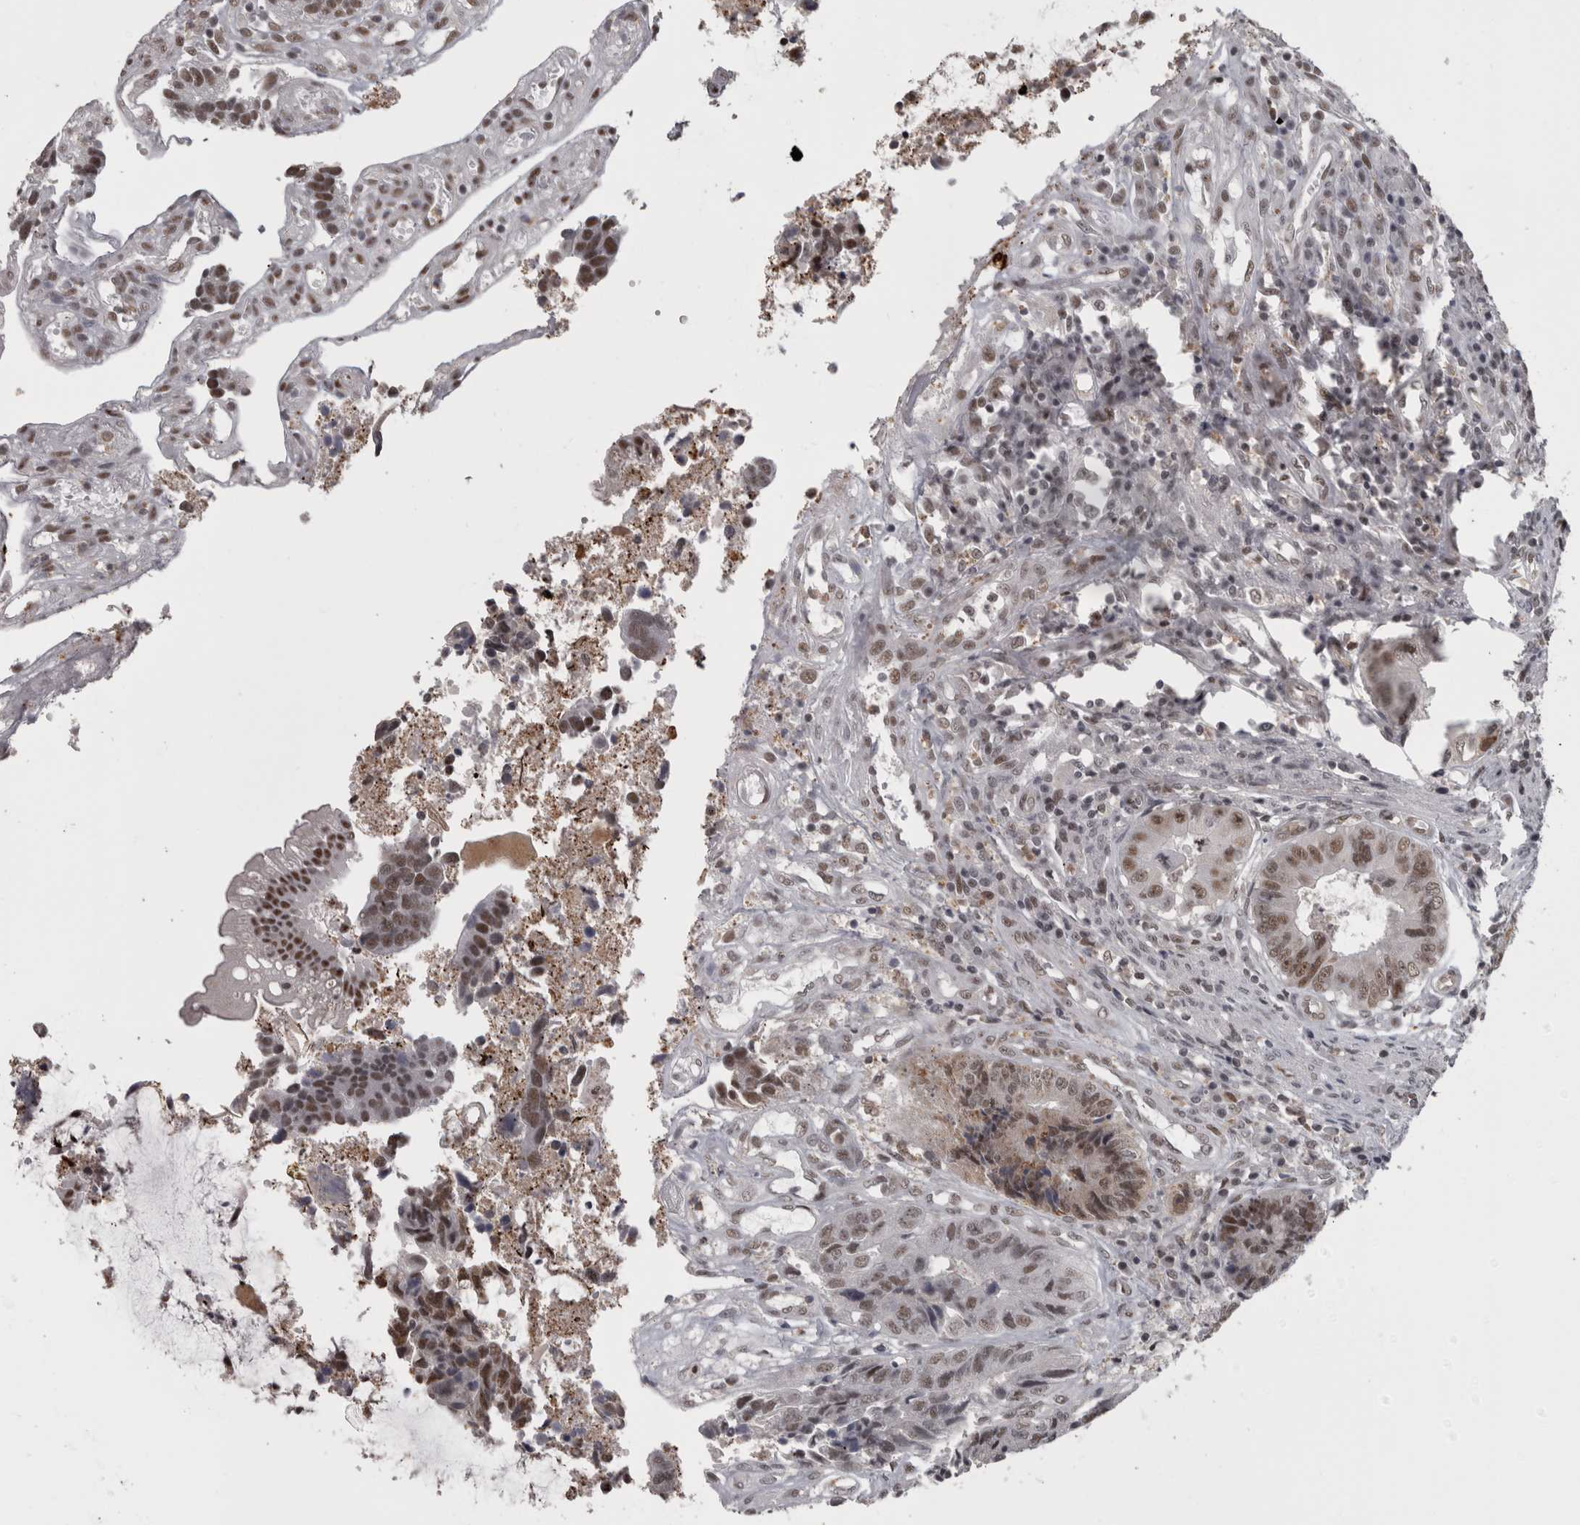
{"staining": {"intensity": "moderate", "quantity": ">75%", "location": "nuclear"}, "tissue": "colorectal cancer", "cell_type": "Tumor cells", "image_type": "cancer", "snomed": [{"axis": "morphology", "description": "Adenocarcinoma, NOS"}, {"axis": "topography", "description": "Rectum"}], "caption": "Brown immunohistochemical staining in human adenocarcinoma (colorectal) shows moderate nuclear expression in approximately >75% of tumor cells.", "gene": "MICU3", "patient": {"sex": "male", "age": 84}}